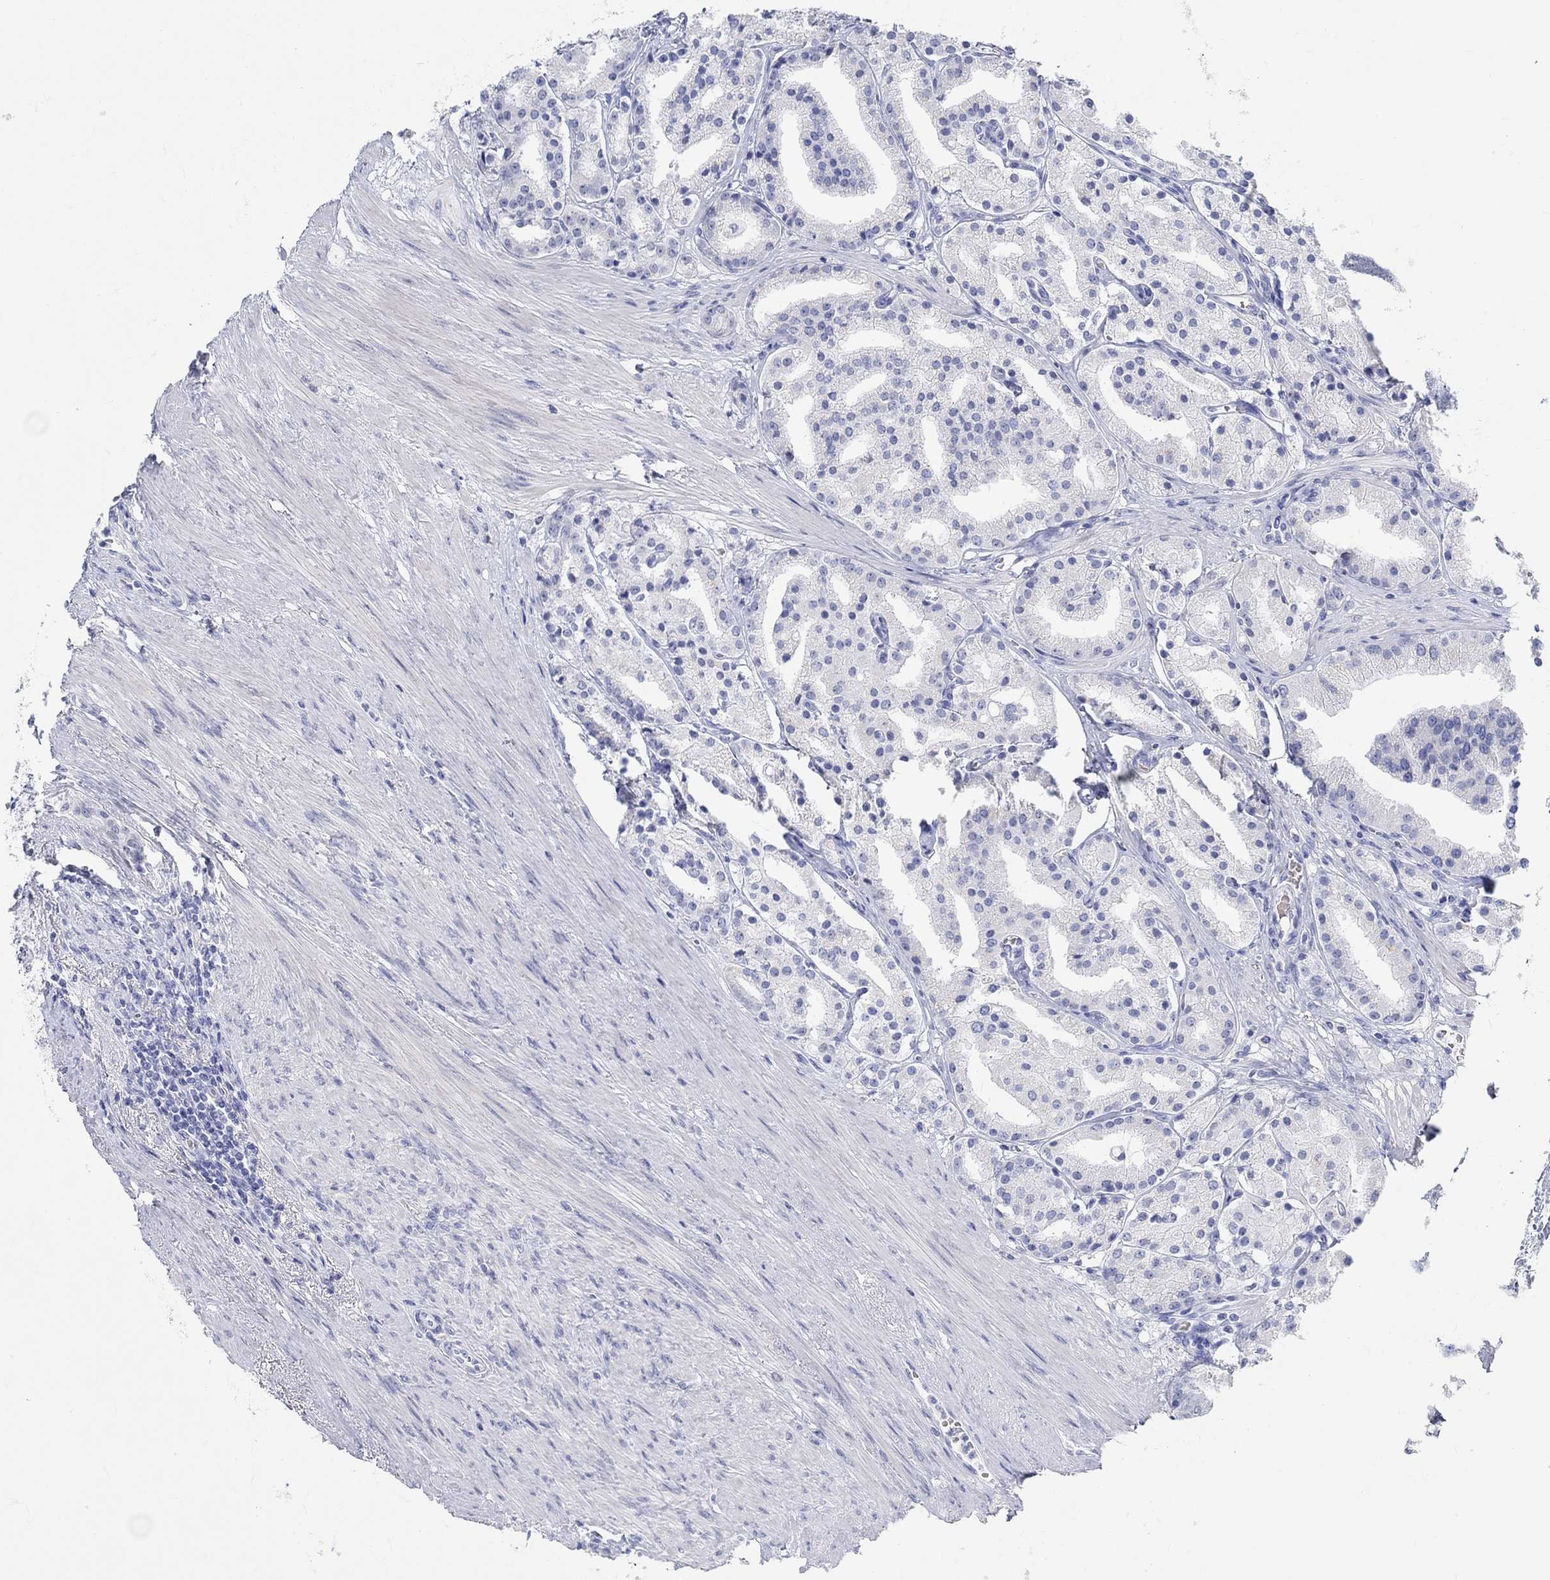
{"staining": {"intensity": "negative", "quantity": "none", "location": "none"}, "tissue": "prostate cancer", "cell_type": "Tumor cells", "image_type": "cancer", "snomed": [{"axis": "morphology", "description": "Adenocarcinoma, NOS"}, {"axis": "topography", "description": "Prostate"}], "caption": "Protein analysis of adenocarcinoma (prostate) shows no significant positivity in tumor cells.", "gene": "GRIA3", "patient": {"sex": "male", "age": 69}}